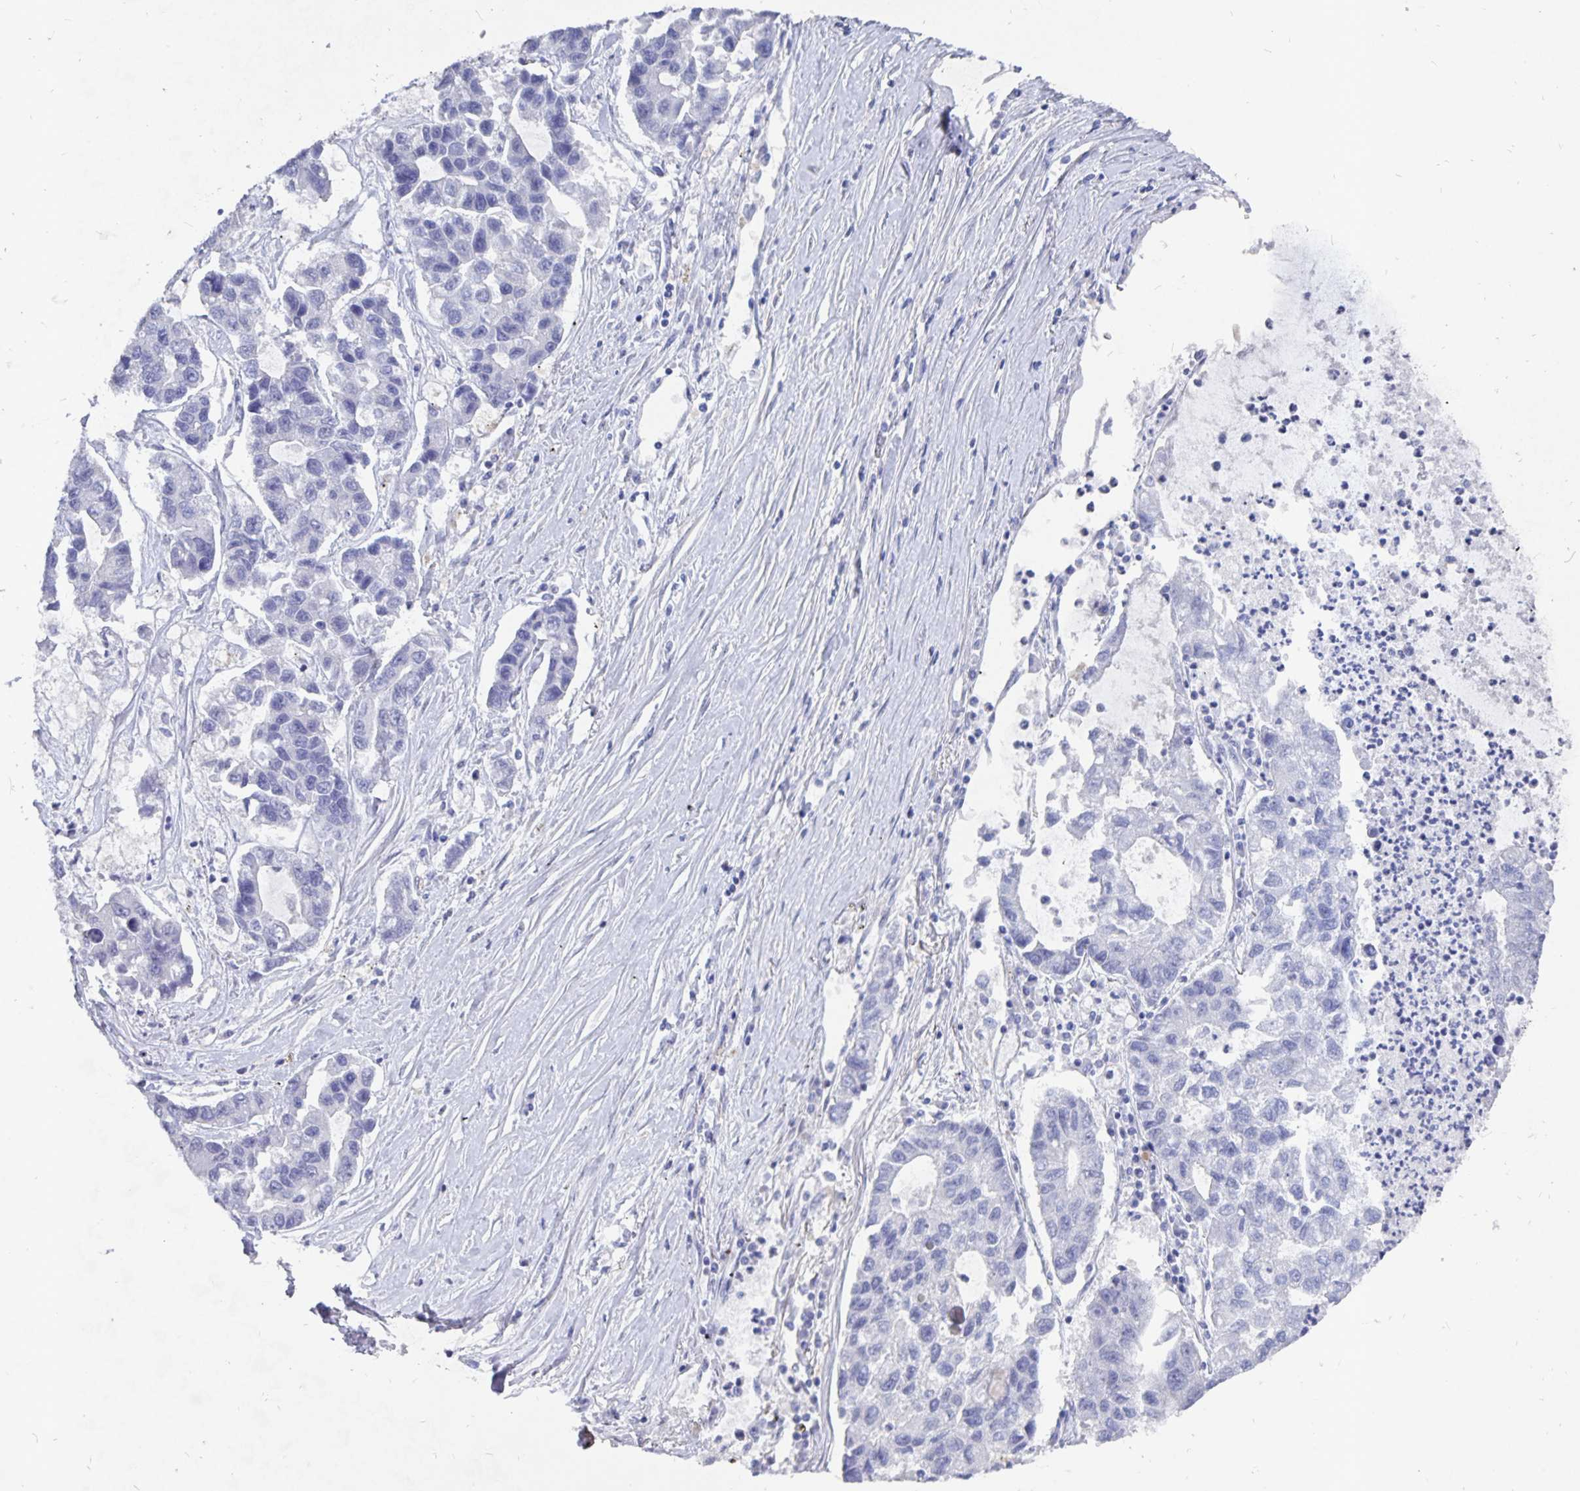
{"staining": {"intensity": "negative", "quantity": "none", "location": "none"}, "tissue": "lung cancer", "cell_type": "Tumor cells", "image_type": "cancer", "snomed": [{"axis": "morphology", "description": "Adenocarcinoma, NOS"}, {"axis": "topography", "description": "Bronchus"}, {"axis": "topography", "description": "Lung"}], "caption": "The image reveals no staining of tumor cells in lung adenocarcinoma.", "gene": "SMOC1", "patient": {"sex": "female", "age": 51}}